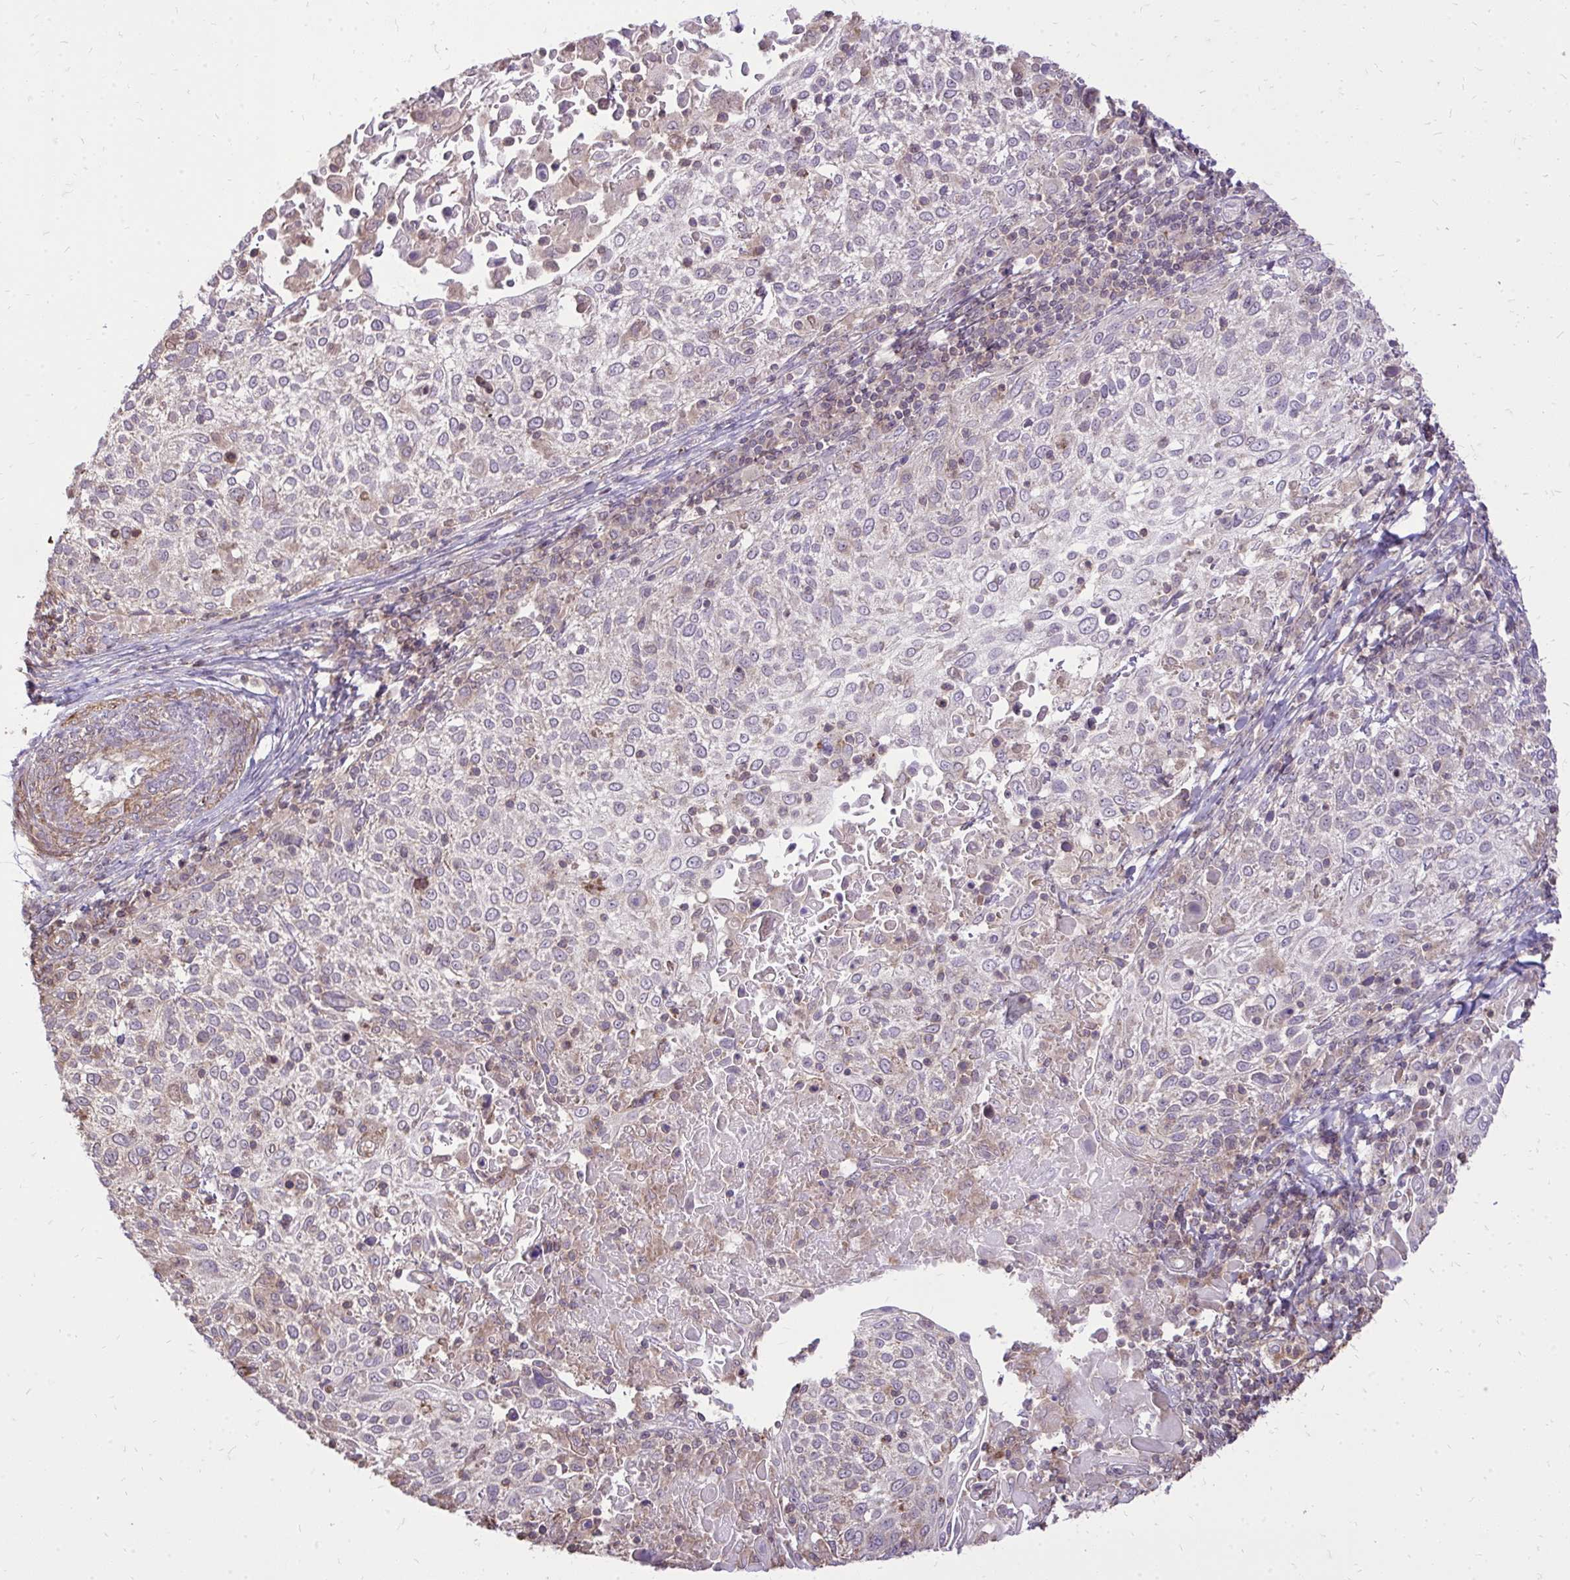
{"staining": {"intensity": "weak", "quantity": "<25%", "location": "cytoplasmic/membranous"}, "tissue": "cervical cancer", "cell_type": "Tumor cells", "image_type": "cancer", "snomed": [{"axis": "morphology", "description": "Squamous cell carcinoma, NOS"}, {"axis": "topography", "description": "Cervix"}], "caption": "Tumor cells show no significant positivity in squamous cell carcinoma (cervical).", "gene": "SLC7A5", "patient": {"sex": "female", "age": 61}}